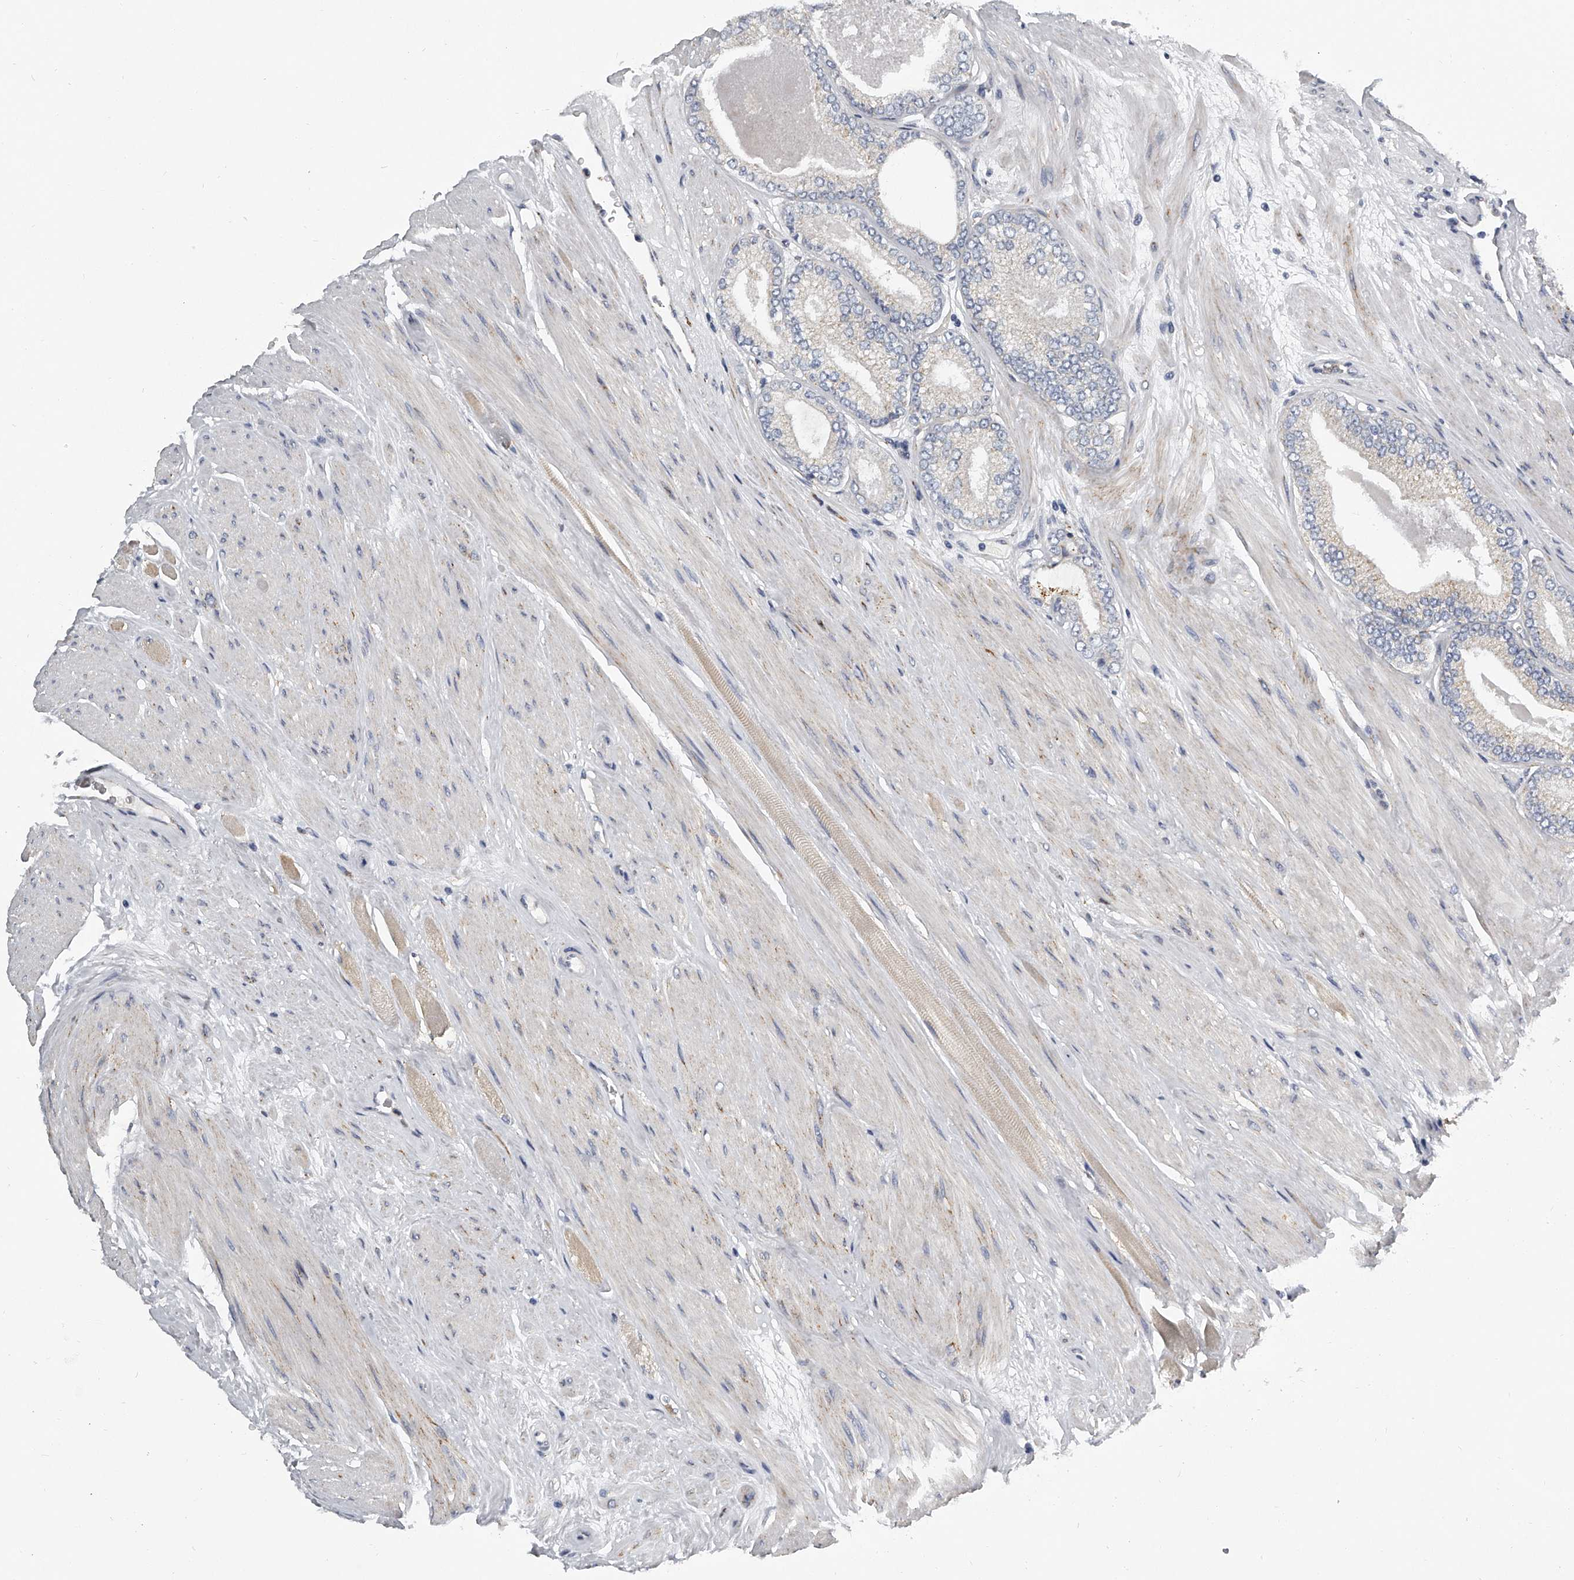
{"staining": {"intensity": "negative", "quantity": "none", "location": "none"}, "tissue": "prostate cancer", "cell_type": "Tumor cells", "image_type": "cancer", "snomed": [{"axis": "morphology", "description": "Adenocarcinoma, High grade"}, {"axis": "topography", "description": "Prostate"}], "caption": "IHC histopathology image of human prostate cancer (adenocarcinoma (high-grade)) stained for a protein (brown), which exhibits no staining in tumor cells. The staining was performed using DAB (3,3'-diaminobenzidine) to visualize the protein expression in brown, while the nuclei were stained in blue with hematoxylin (Magnification: 20x).", "gene": "KLHL7", "patient": {"sex": "male", "age": 61}}